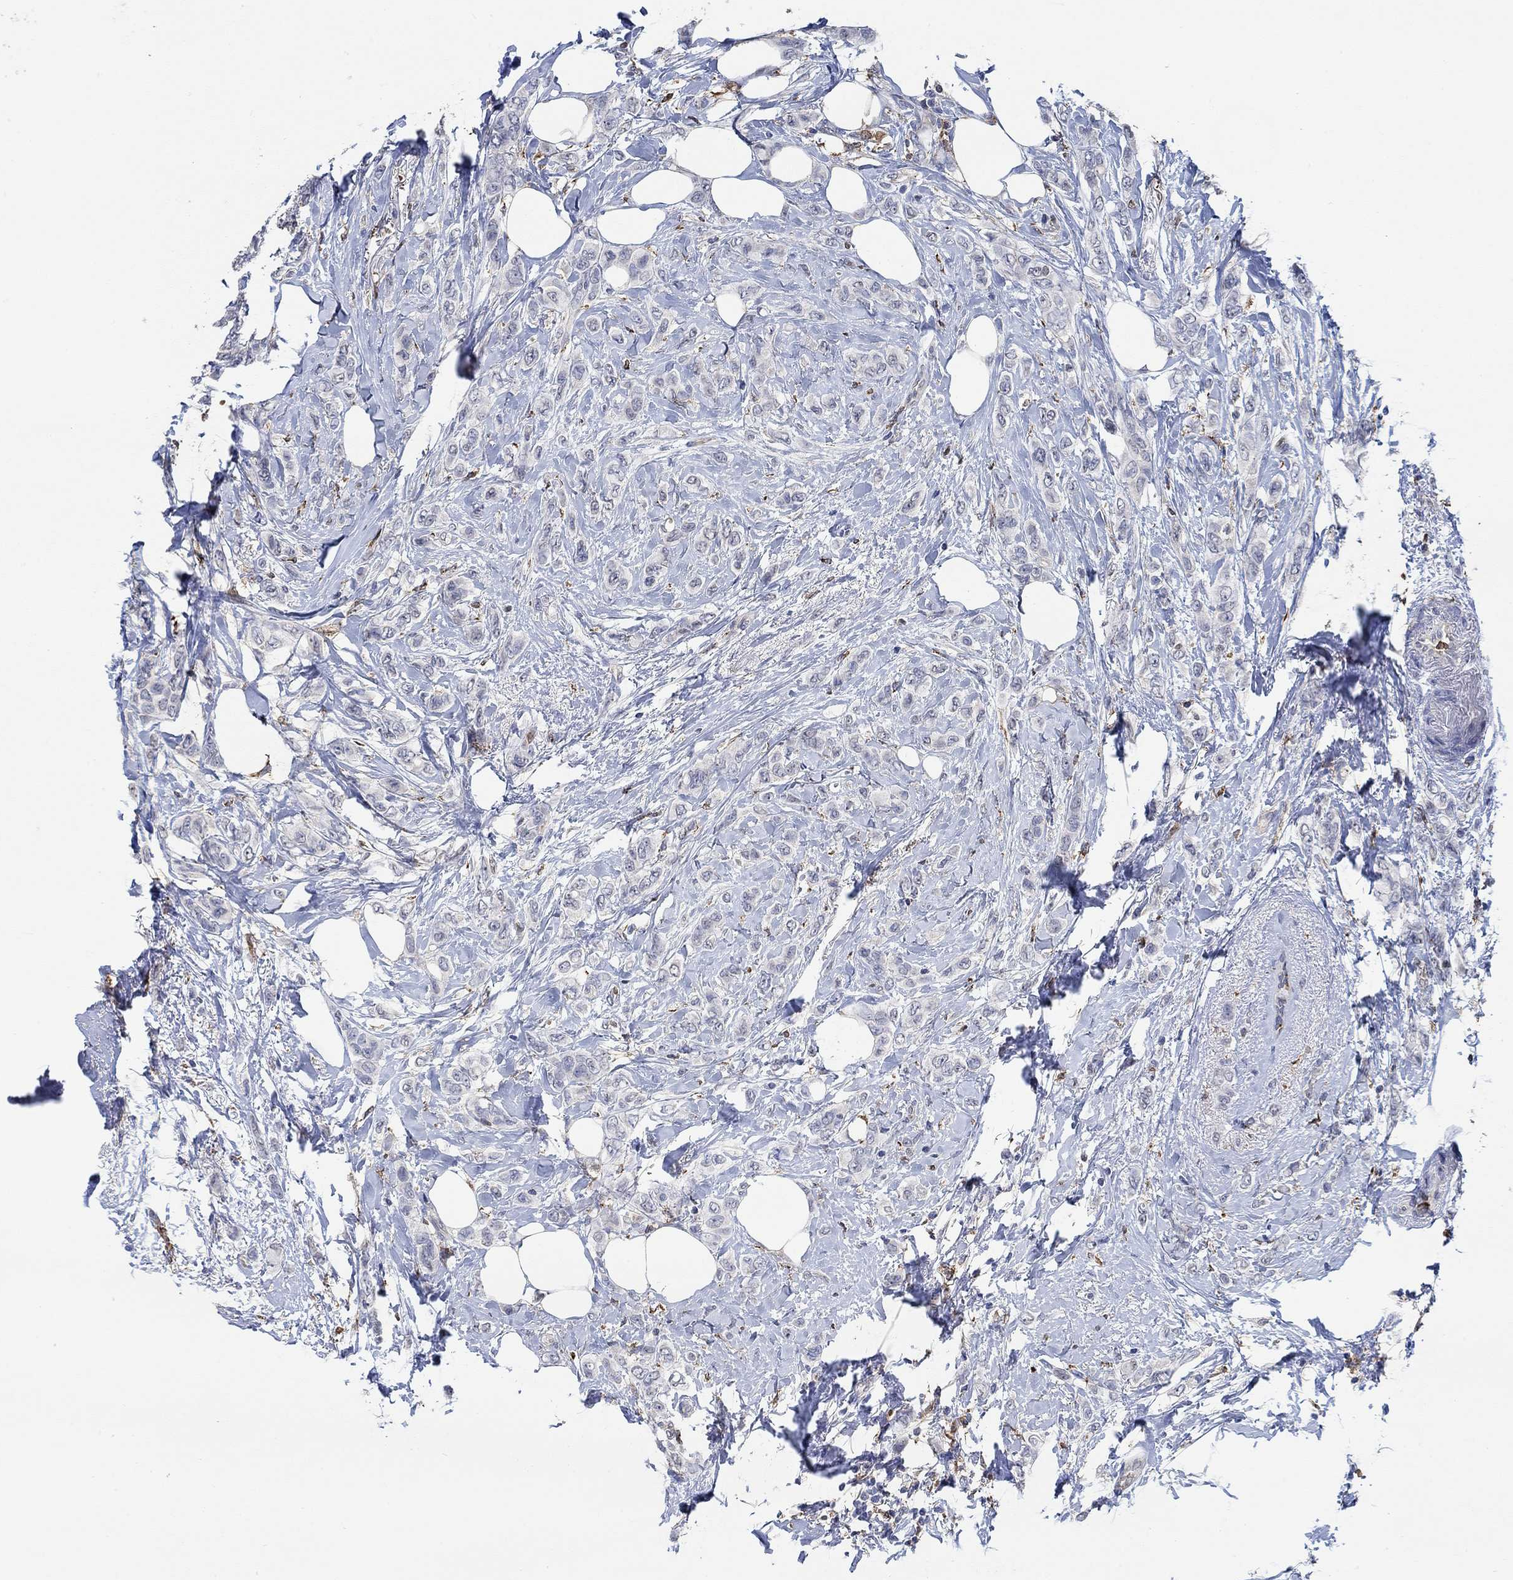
{"staining": {"intensity": "negative", "quantity": "none", "location": "none"}, "tissue": "breast cancer", "cell_type": "Tumor cells", "image_type": "cancer", "snomed": [{"axis": "morphology", "description": "Lobular carcinoma"}, {"axis": "topography", "description": "Breast"}], "caption": "The immunohistochemistry (IHC) histopathology image has no significant expression in tumor cells of breast cancer (lobular carcinoma) tissue.", "gene": "MPP1", "patient": {"sex": "female", "age": 66}}